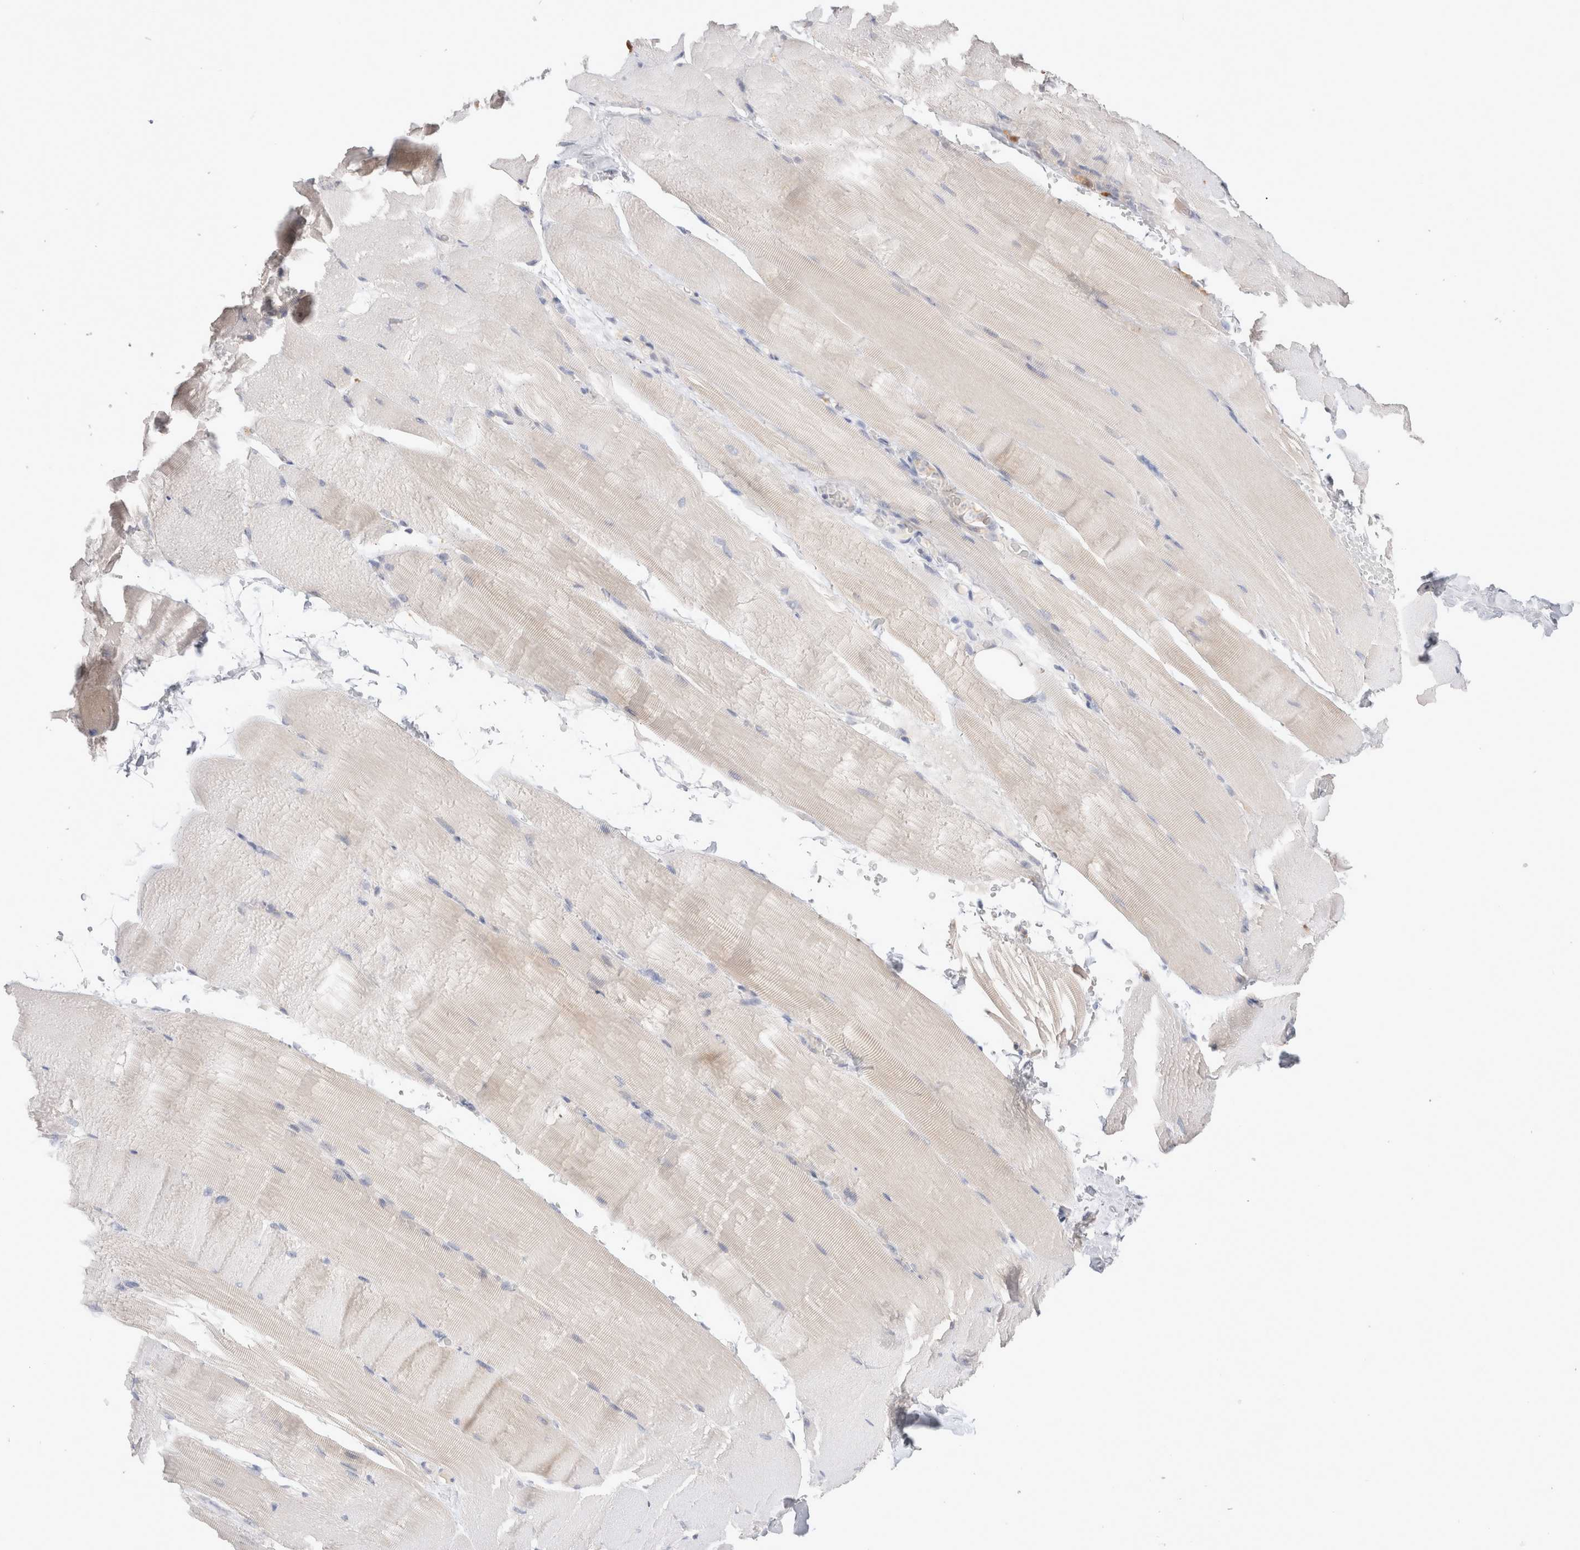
{"staining": {"intensity": "negative", "quantity": "none", "location": "none"}, "tissue": "skeletal muscle", "cell_type": "Myocytes", "image_type": "normal", "snomed": [{"axis": "morphology", "description": "Normal tissue, NOS"}, {"axis": "topography", "description": "Skeletal muscle"}, {"axis": "topography", "description": "Parathyroid gland"}], "caption": "Image shows no significant protein staining in myocytes of benign skeletal muscle.", "gene": "HPGDS", "patient": {"sex": "female", "age": 37}}